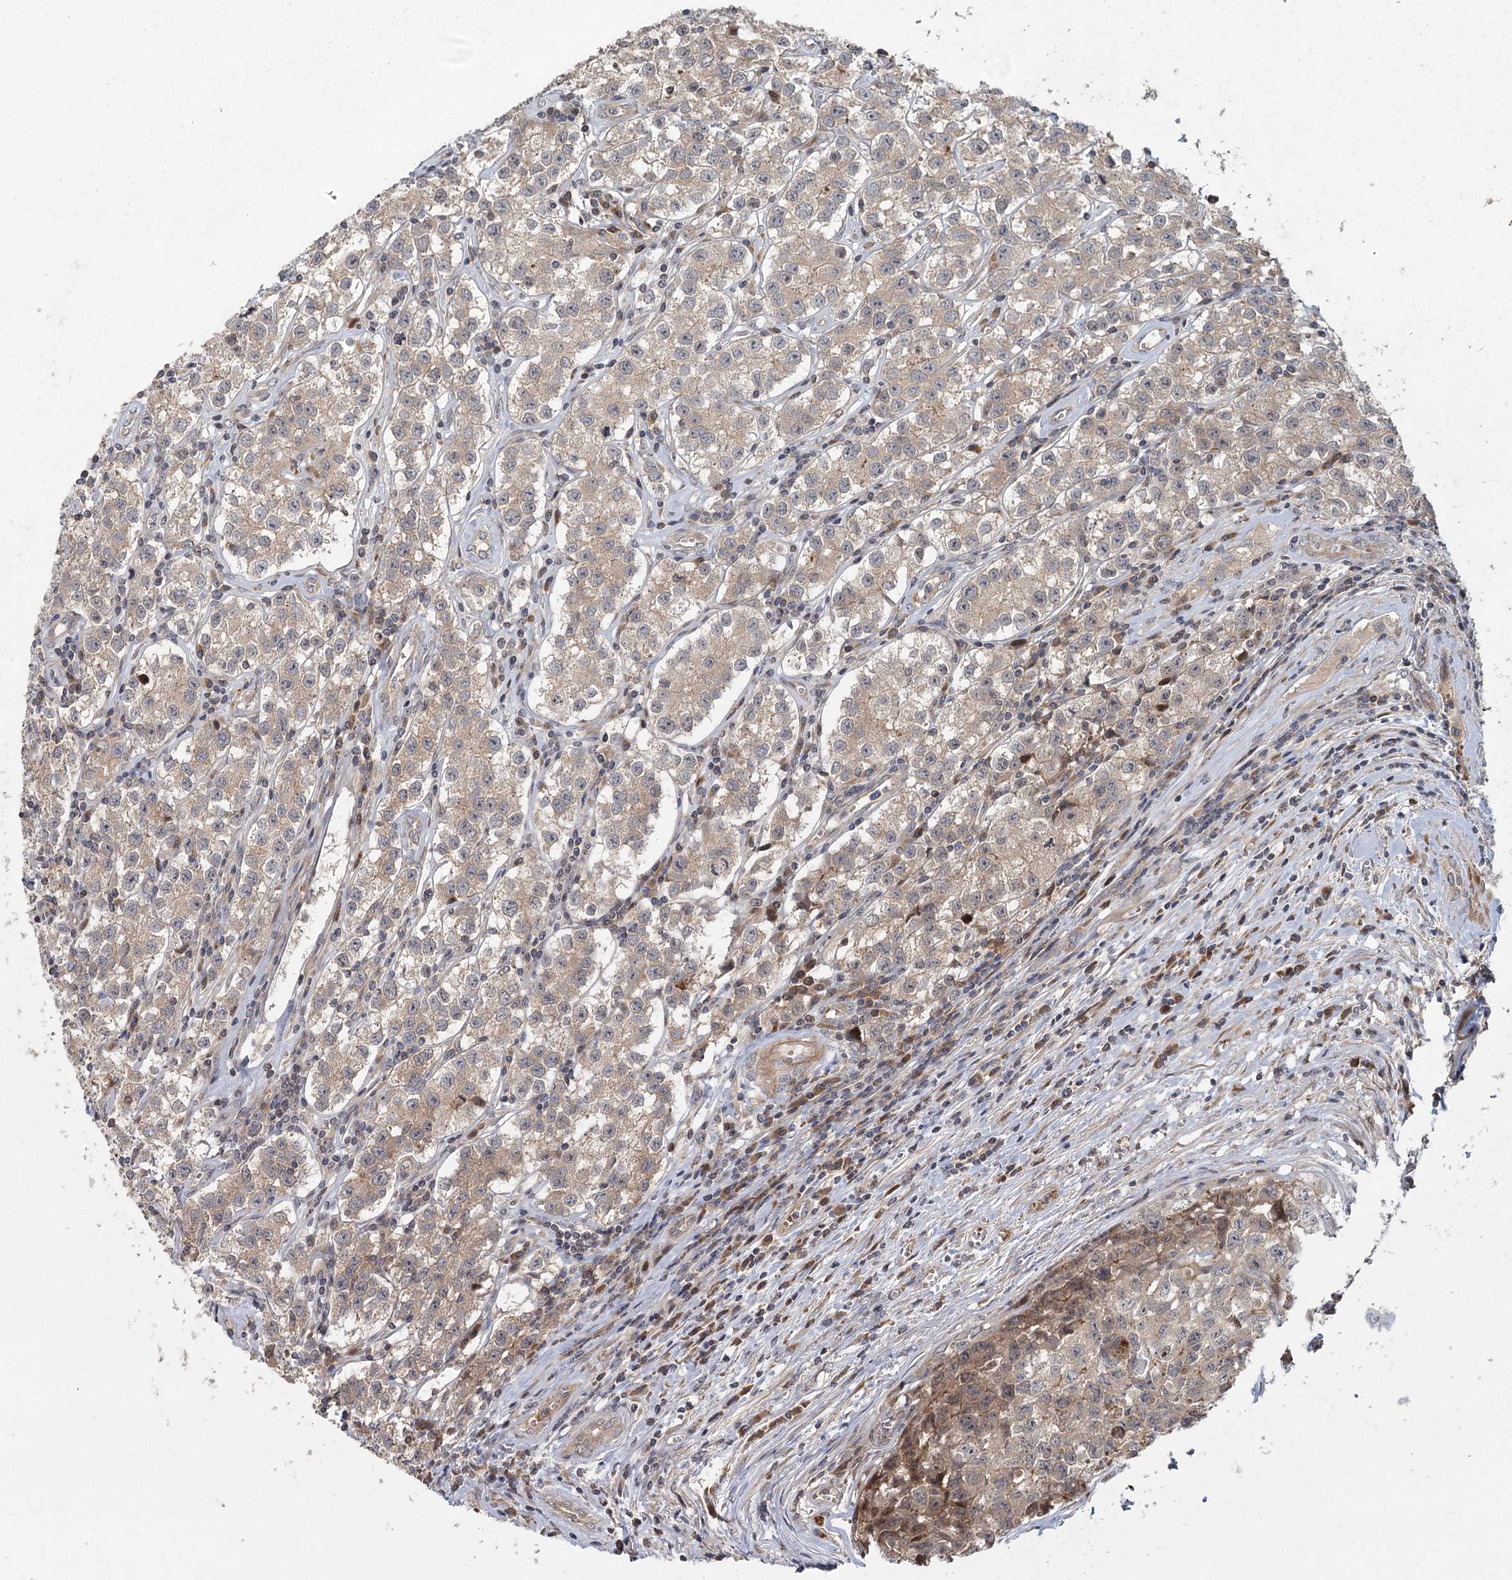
{"staining": {"intensity": "weak", "quantity": "25%-75%", "location": "cytoplasmic/membranous"}, "tissue": "testis cancer", "cell_type": "Tumor cells", "image_type": "cancer", "snomed": [{"axis": "morphology", "description": "Seminoma, NOS"}, {"axis": "morphology", "description": "Carcinoma, Embryonal, NOS"}, {"axis": "topography", "description": "Testis"}], "caption": "Immunohistochemical staining of human testis cancer demonstrates low levels of weak cytoplasmic/membranous expression in about 25%-75% of tumor cells.", "gene": "RAPGEF6", "patient": {"sex": "male", "age": 43}}